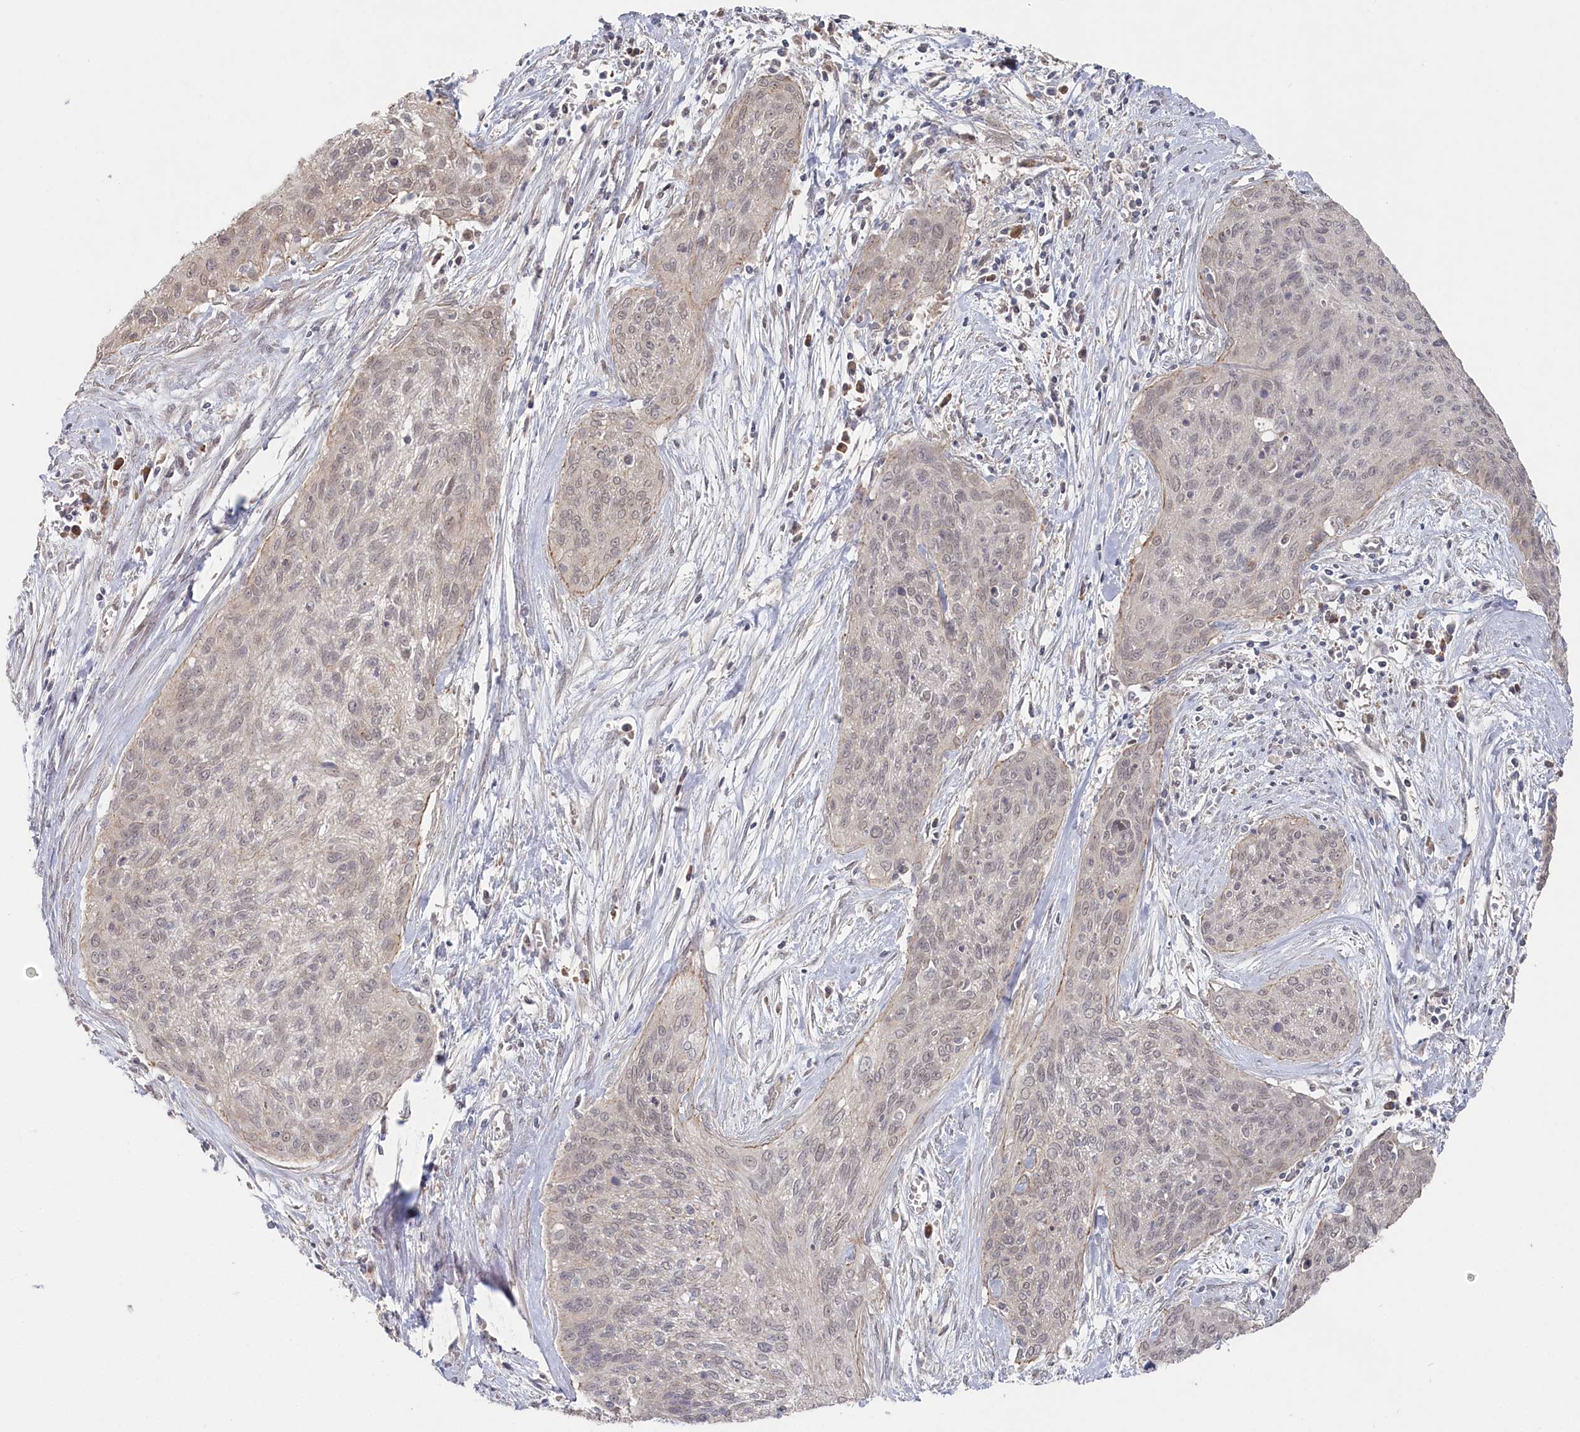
{"staining": {"intensity": "negative", "quantity": "none", "location": "none"}, "tissue": "cervical cancer", "cell_type": "Tumor cells", "image_type": "cancer", "snomed": [{"axis": "morphology", "description": "Squamous cell carcinoma, NOS"}, {"axis": "topography", "description": "Cervix"}], "caption": "There is no significant positivity in tumor cells of cervical cancer (squamous cell carcinoma).", "gene": "TGFBRAP1", "patient": {"sex": "female", "age": 55}}